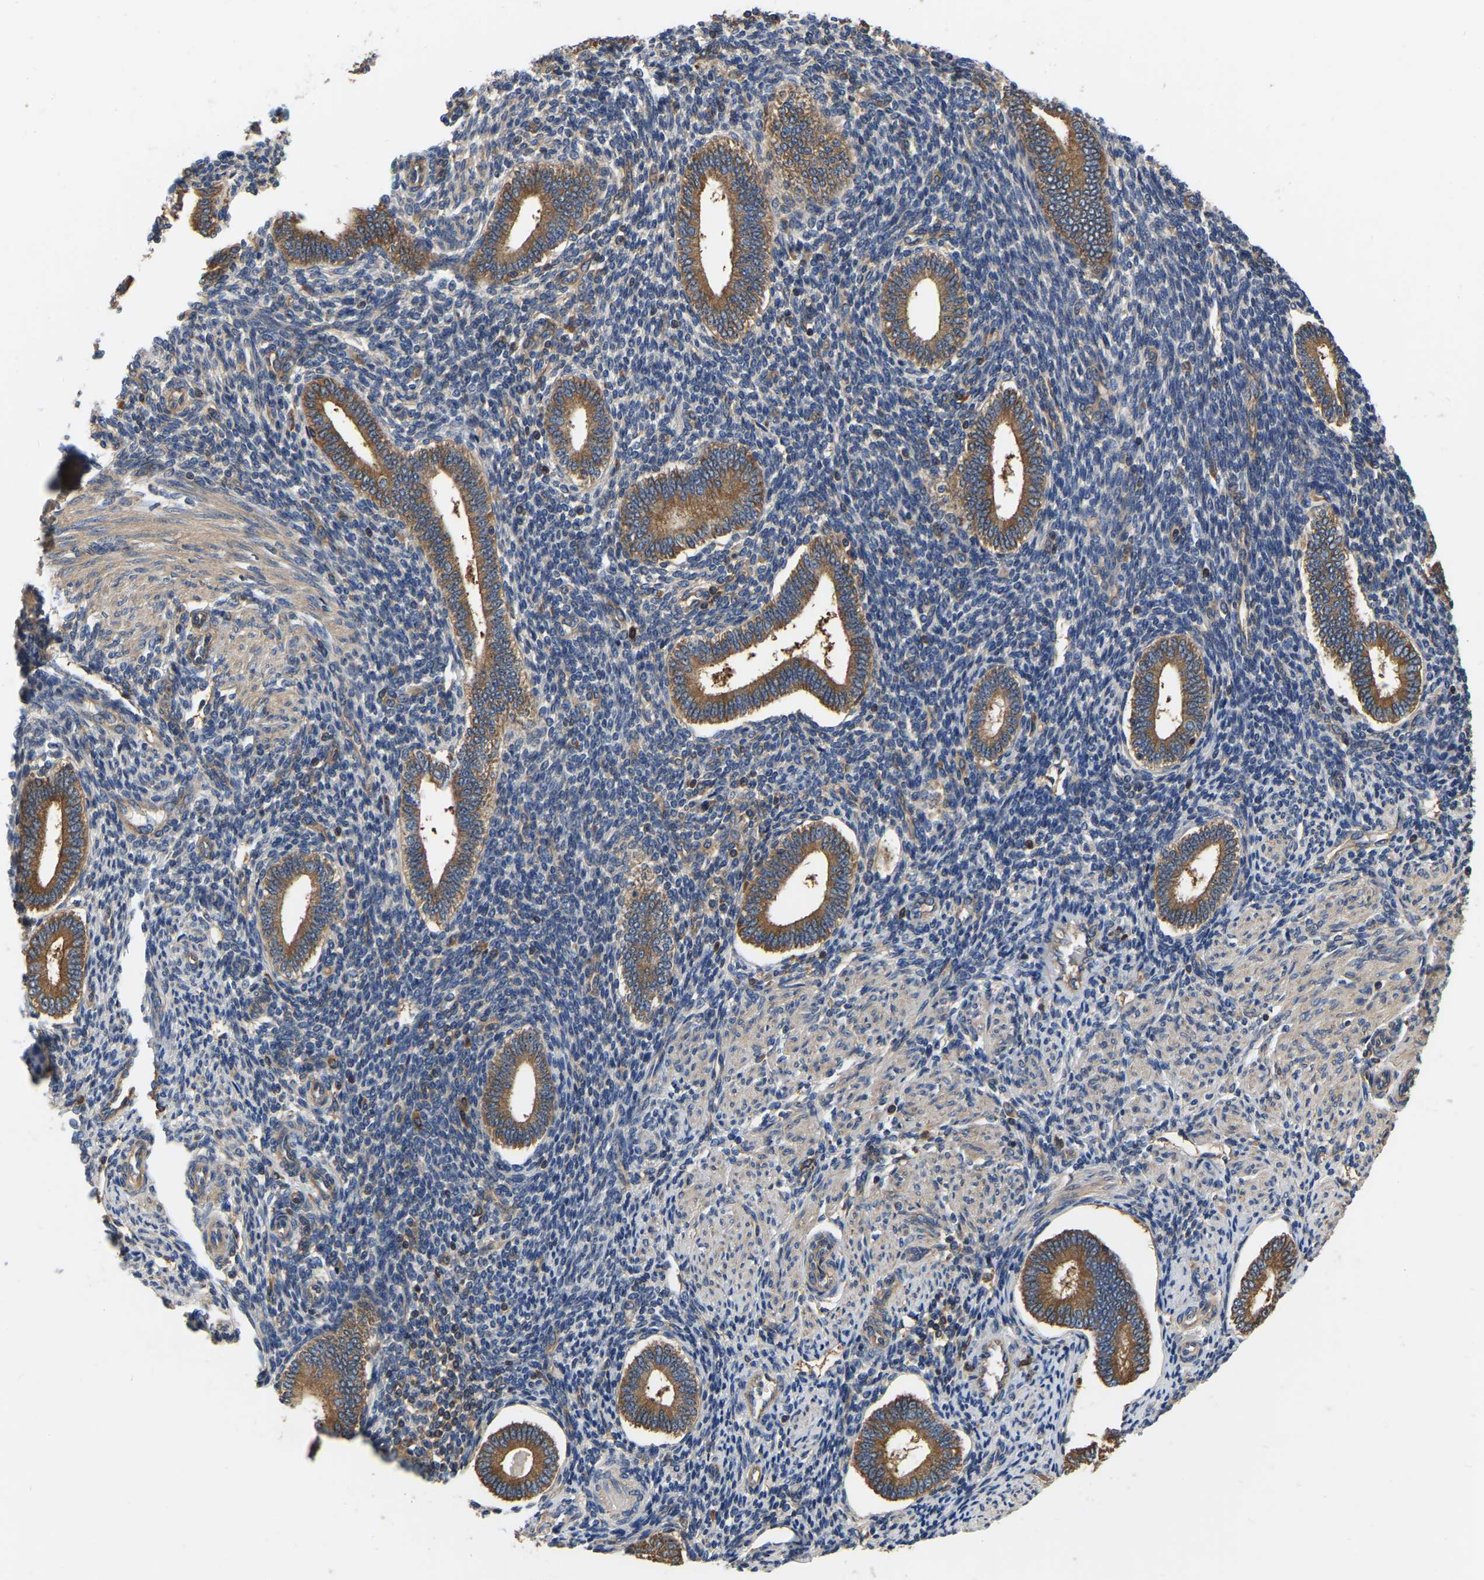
{"staining": {"intensity": "moderate", "quantity": "25%-75%", "location": "cytoplasmic/membranous"}, "tissue": "endometrium", "cell_type": "Cells in endometrial stroma", "image_type": "normal", "snomed": [{"axis": "morphology", "description": "Normal tissue, NOS"}, {"axis": "topography", "description": "Endometrium"}], "caption": "Protein analysis of normal endometrium displays moderate cytoplasmic/membranous positivity in about 25%-75% of cells in endometrial stroma.", "gene": "GARS1", "patient": {"sex": "female", "age": 42}}